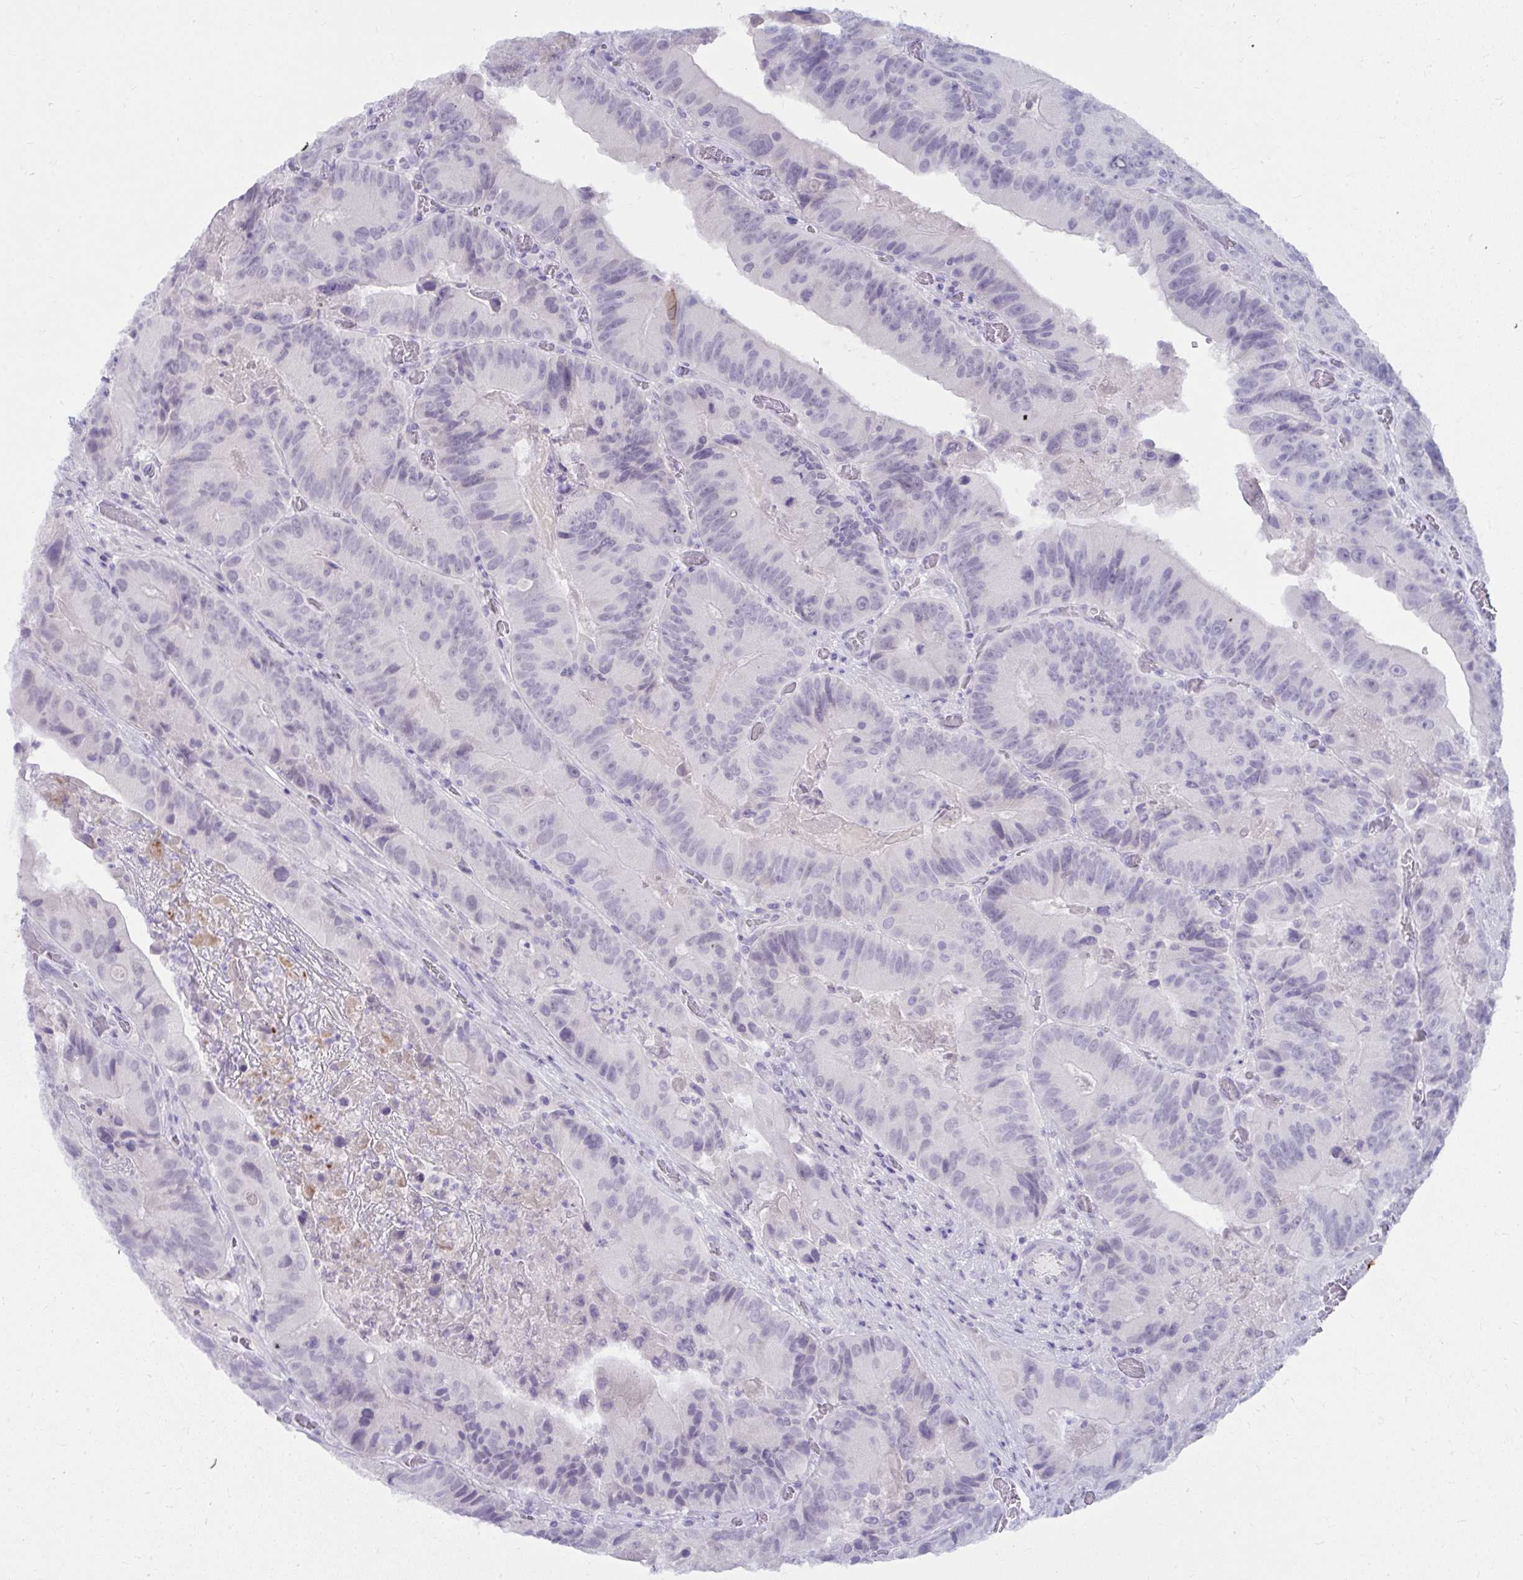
{"staining": {"intensity": "negative", "quantity": "none", "location": "none"}, "tissue": "colorectal cancer", "cell_type": "Tumor cells", "image_type": "cancer", "snomed": [{"axis": "morphology", "description": "Adenocarcinoma, NOS"}, {"axis": "topography", "description": "Colon"}], "caption": "This is a histopathology image of immunohistochemistry (IHC) staining of adenocarcinoma (colorectal), which shows no positivity in tumor cells. Brightfield microscopy of IHC stained with DAB (3,3'-diaminobenzidine) (brown) and hematoxylin (blue), captured at high magnification.", "gene": "UGT3A2", "patient": {"sex": "female", "age": 86}}